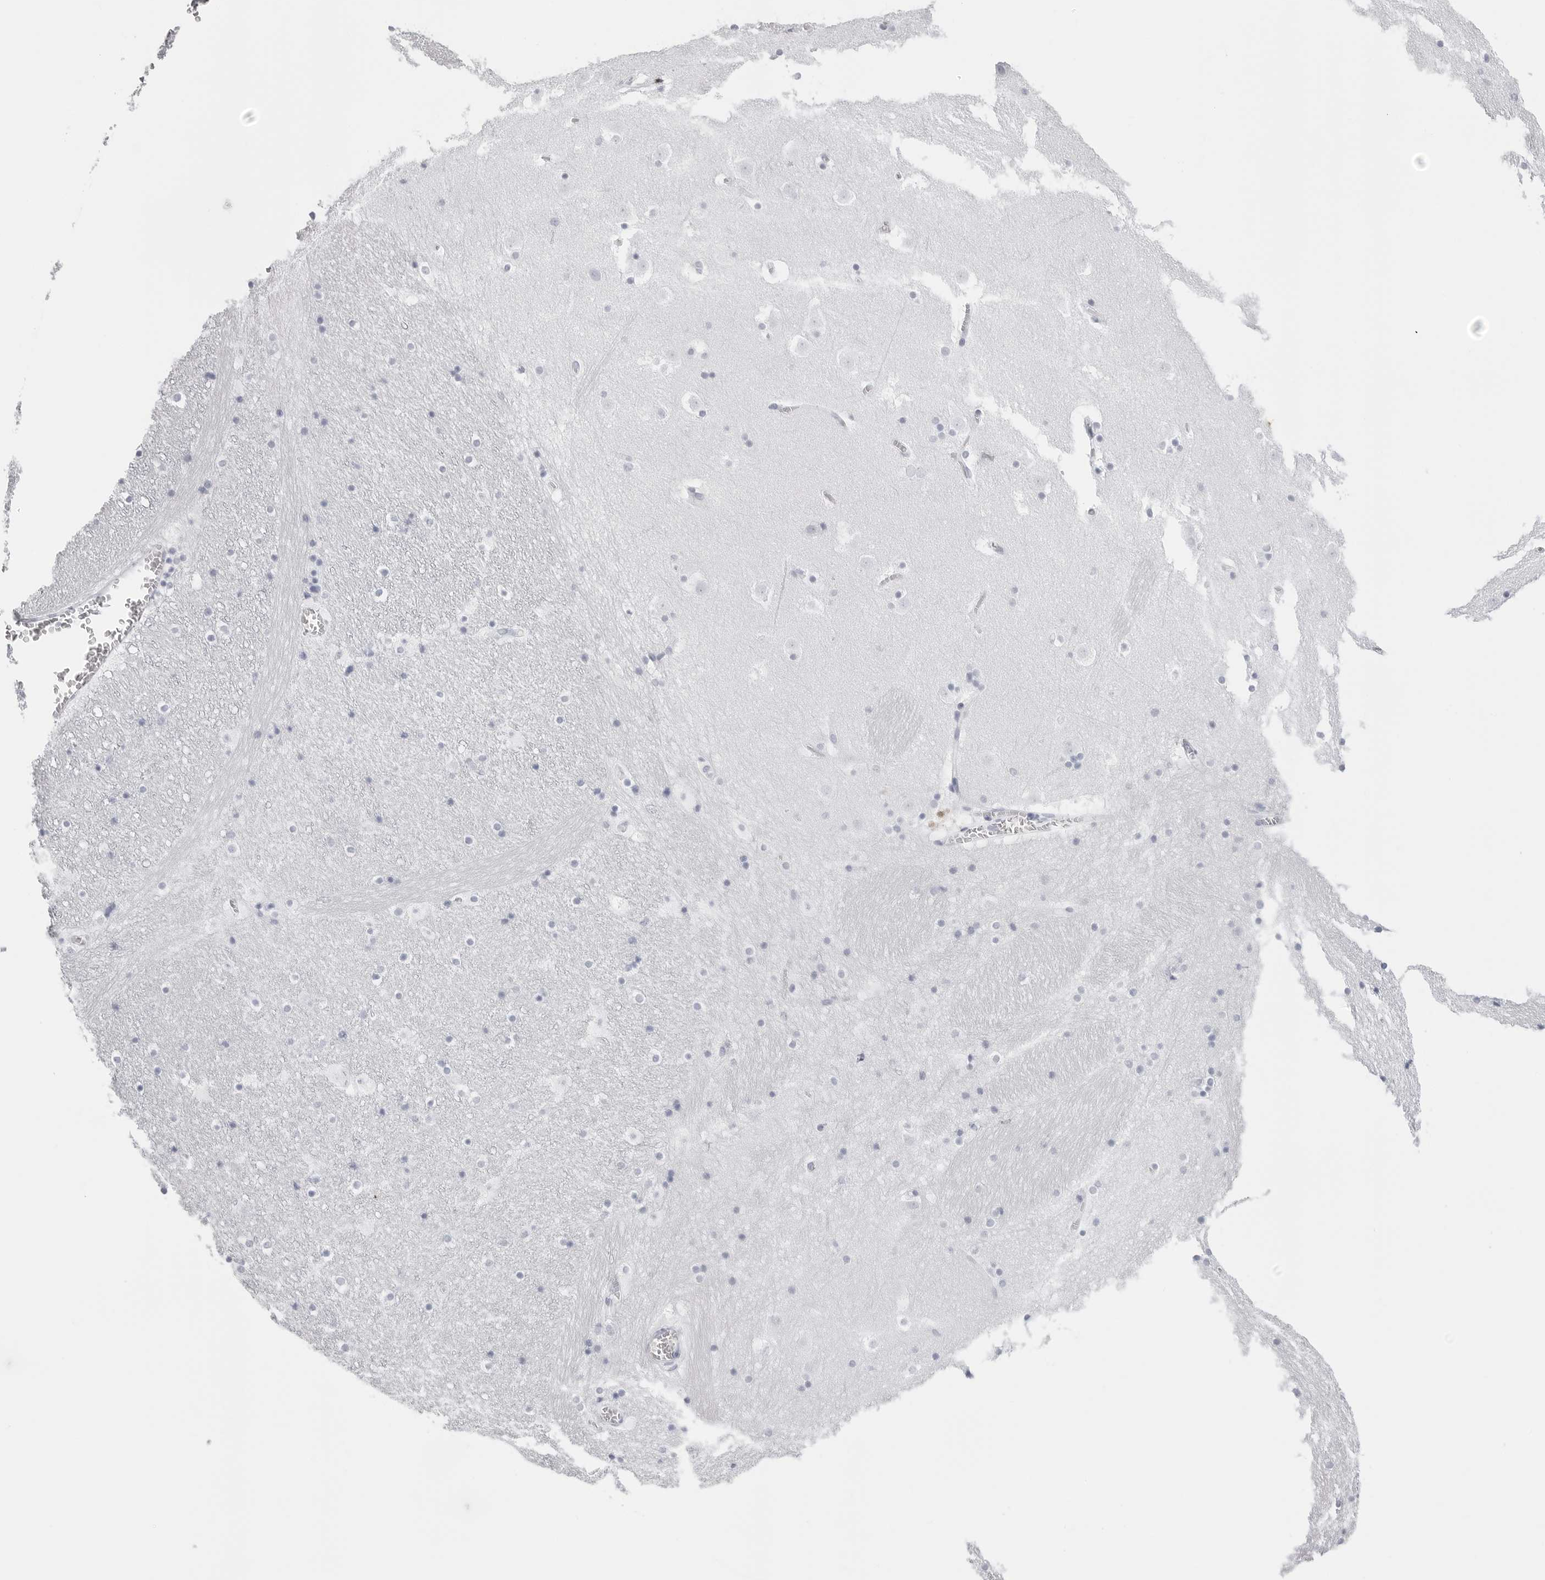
{"staining": {"intensity": "negative", "quantity": "none", "location": "none"}, "tissue": "caudate", "cell_type": "Glial cells", "image_type": "normal", "snomed": [{"axis": "morphology", "description": "Normal tissue, NOS"}, {"axis": "topography", "description": "Lateral ventricle wall"}], "caption": "Protein analysis of normal caudate exhibits no significant positivity in glial cells.", "gene": "CST2", "patient": {"sex": "male", "age": 45}}